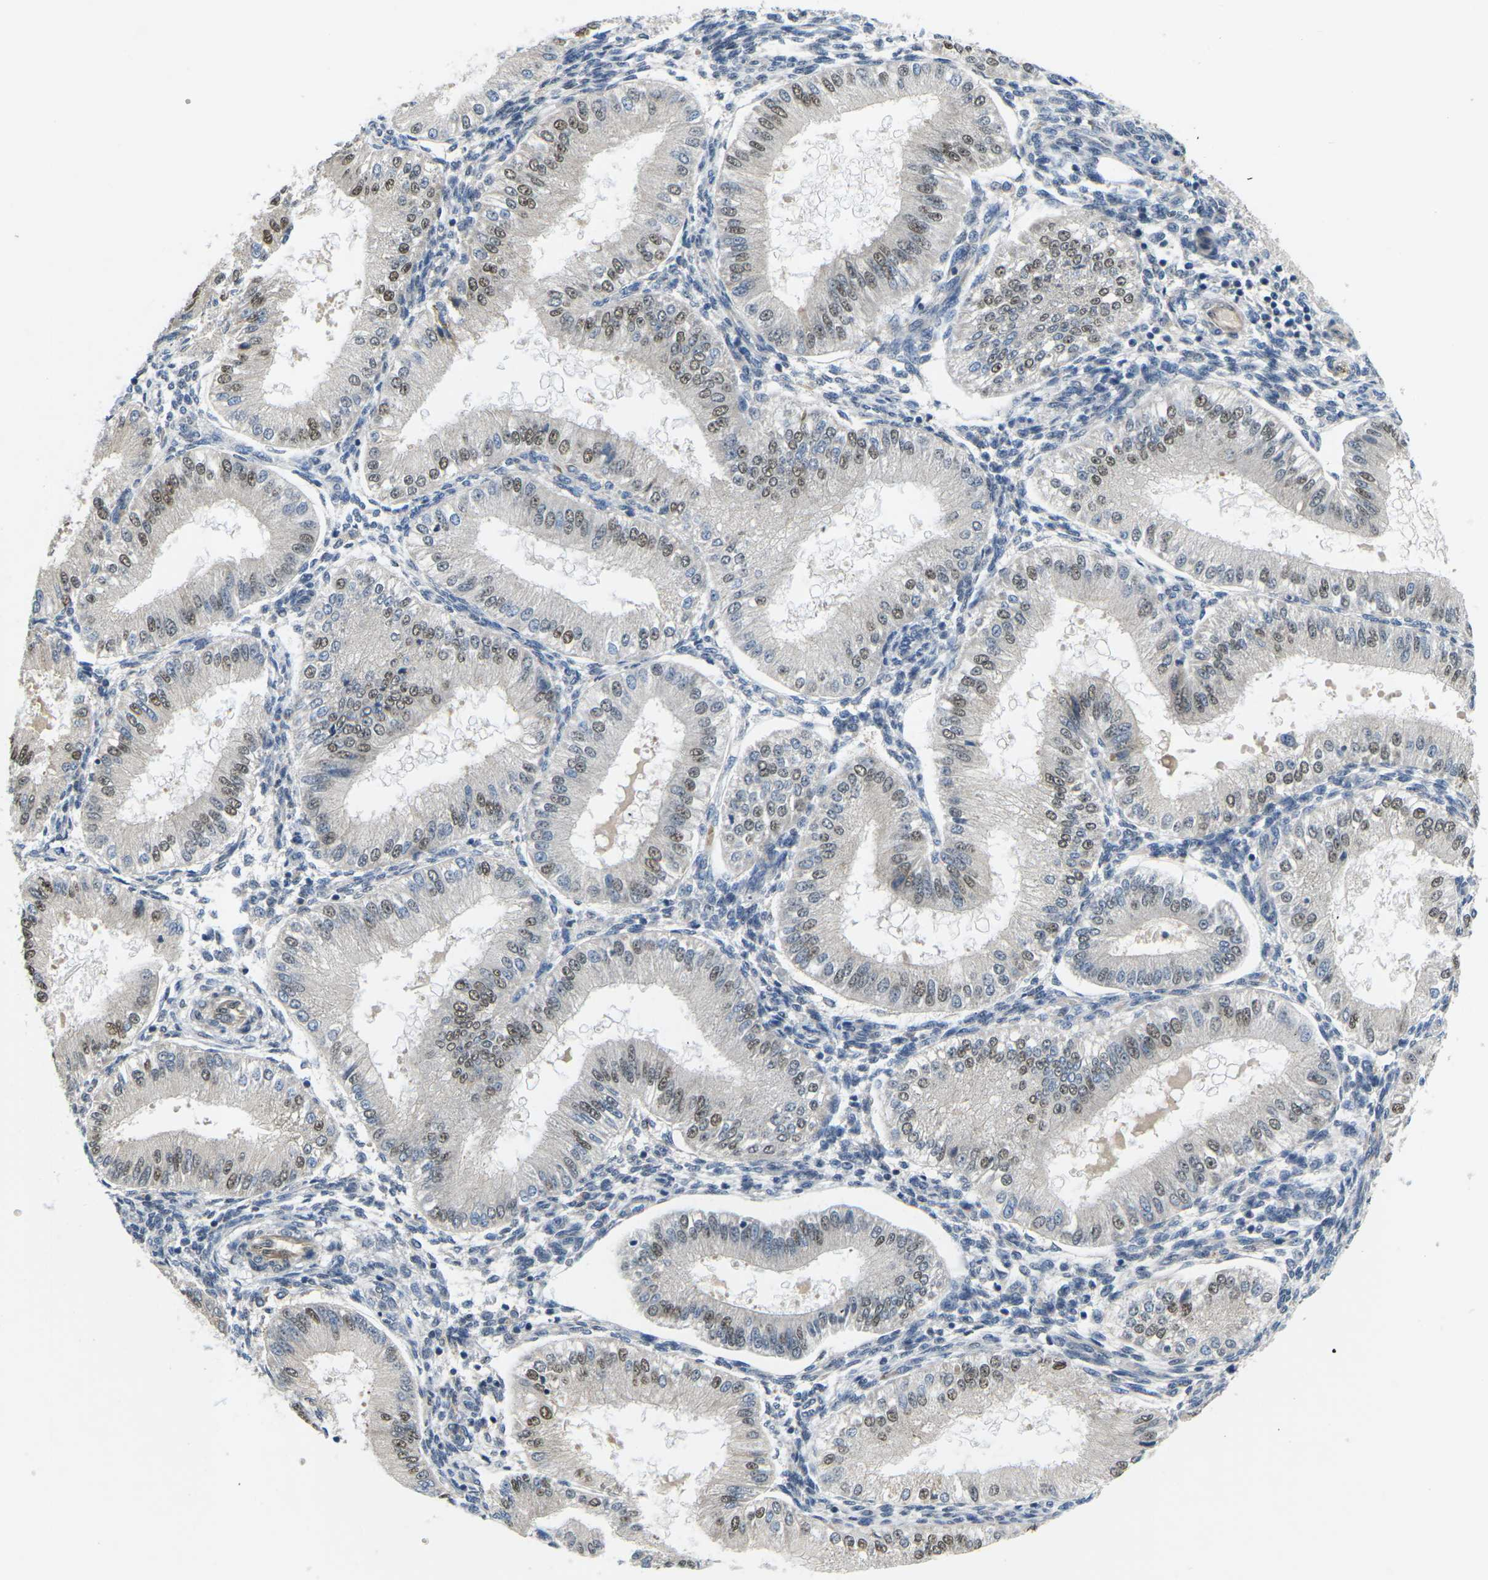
{"staining": {"intensity": "negative", "quantity": "none", "location": "none"}, "tissue": "endometrium", "cell_type": "Cells in endometrial stroma", "image_type": "normal", "snomed": [{"axis": "morphology", "description": "Normal tissue, NOS"}, {"axis": "topography", "description": "Endometrium"}], "caption": "DAB immunohistochemical staining of normal human endometrium reveals no significant staining in cells in endometrial stroma.", "gene": "ERBB4", "patient": {"sex": "female", "age": 39}}